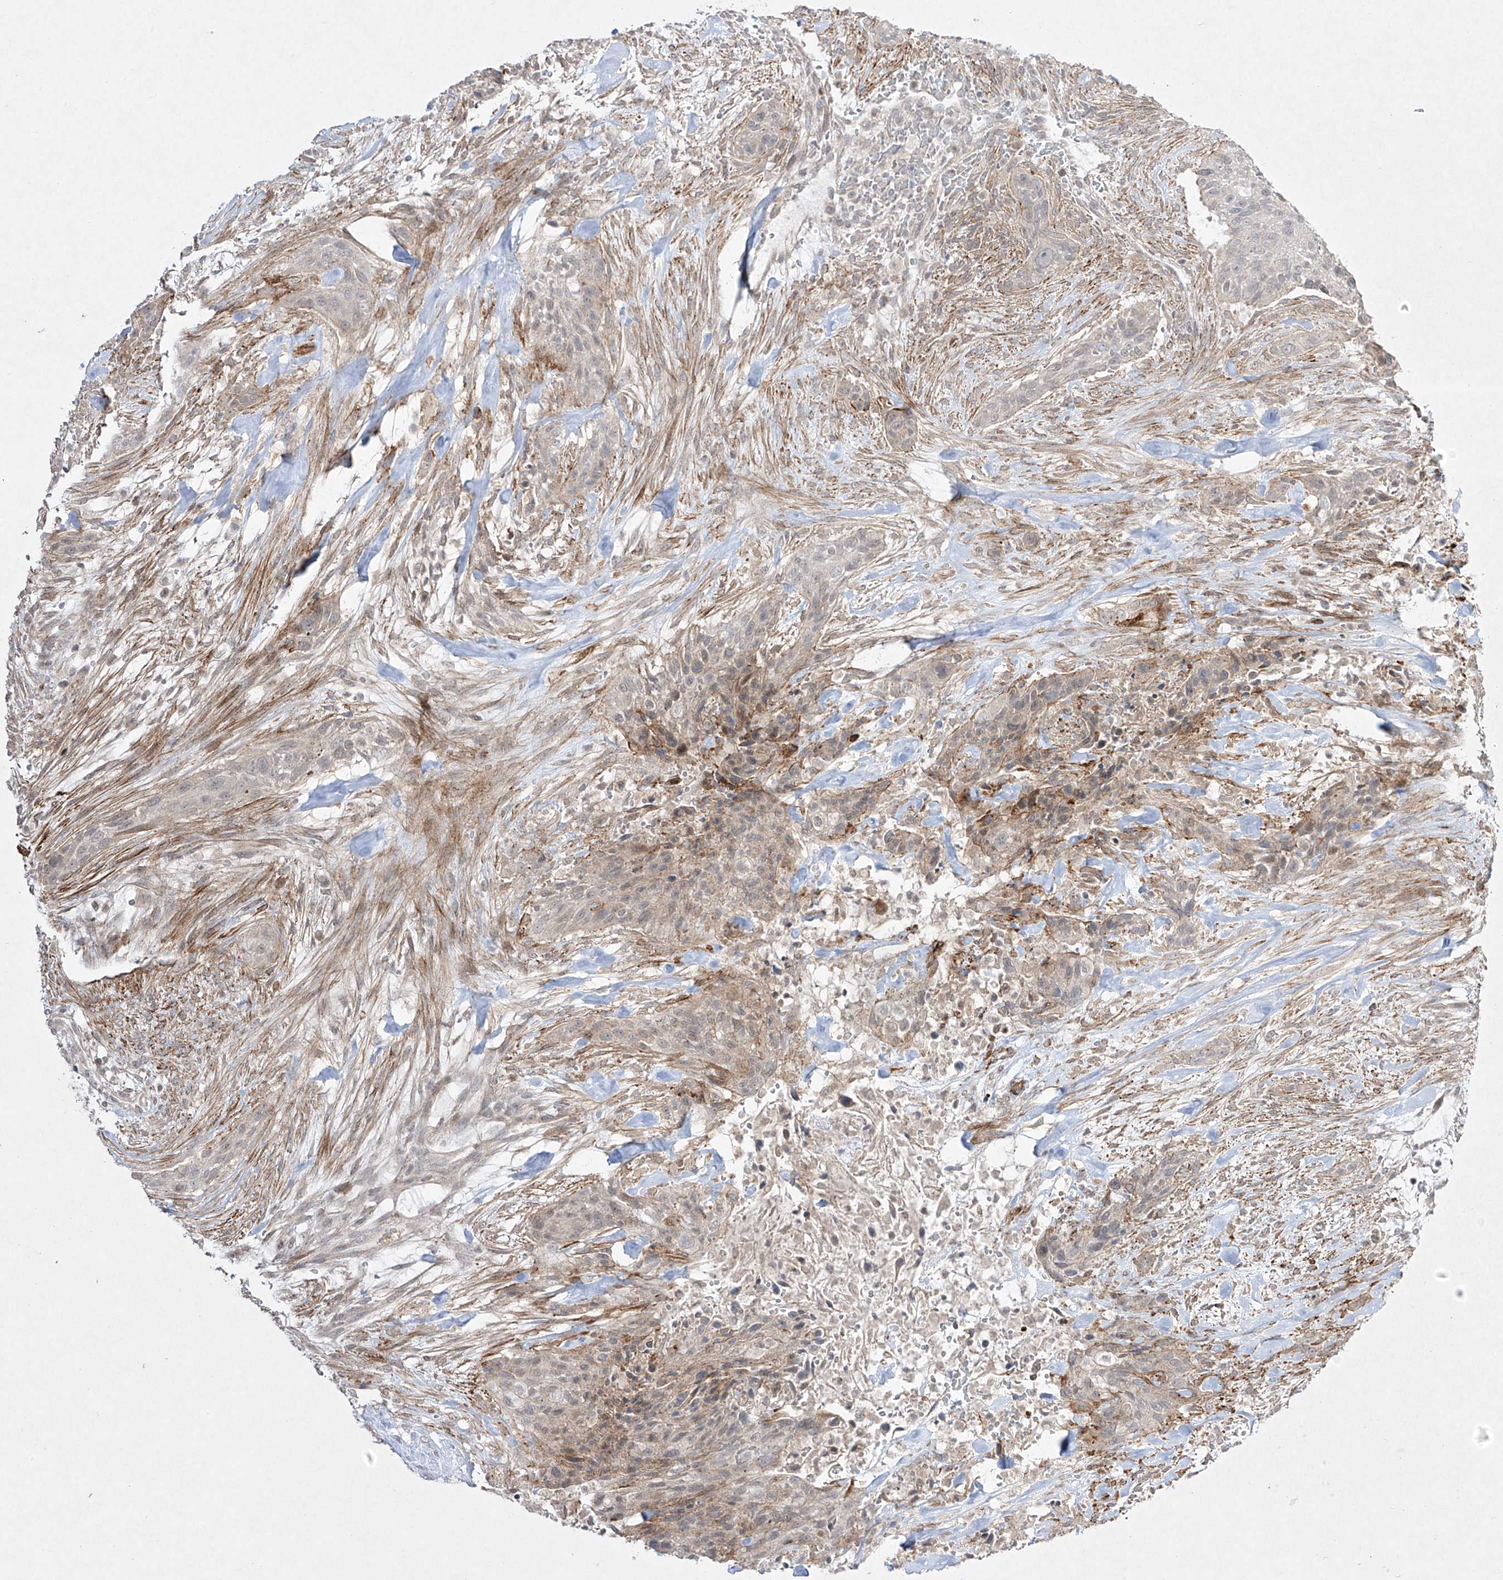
{"staining": {"intensity": "weak", "quantity": "<25%", "location": "cytoplasmic/membranous"}, "tissue": "urothelial cancer", "cell_type": "Tumor cells", "image_type": "cancer", "snomed": [{"axis": "morphology", "description": "Urothelial carcinoma, High grade"}, {"axis": "topography", "description": "Urinary bladder"}], "caption": "This is a image of immunohistochemistry (IHC) staining of urothelial cancer, which shows no expression in tumor cells. Brightfield microscopy of immunohistochemistry (IHC) stained with DAB (3,3'-diaminobenzidine) (brown) and hematoxylin (blue), captured at high magnification.", "gene": "KDM1B", "patient": {"sex": "male", "age": 35}}